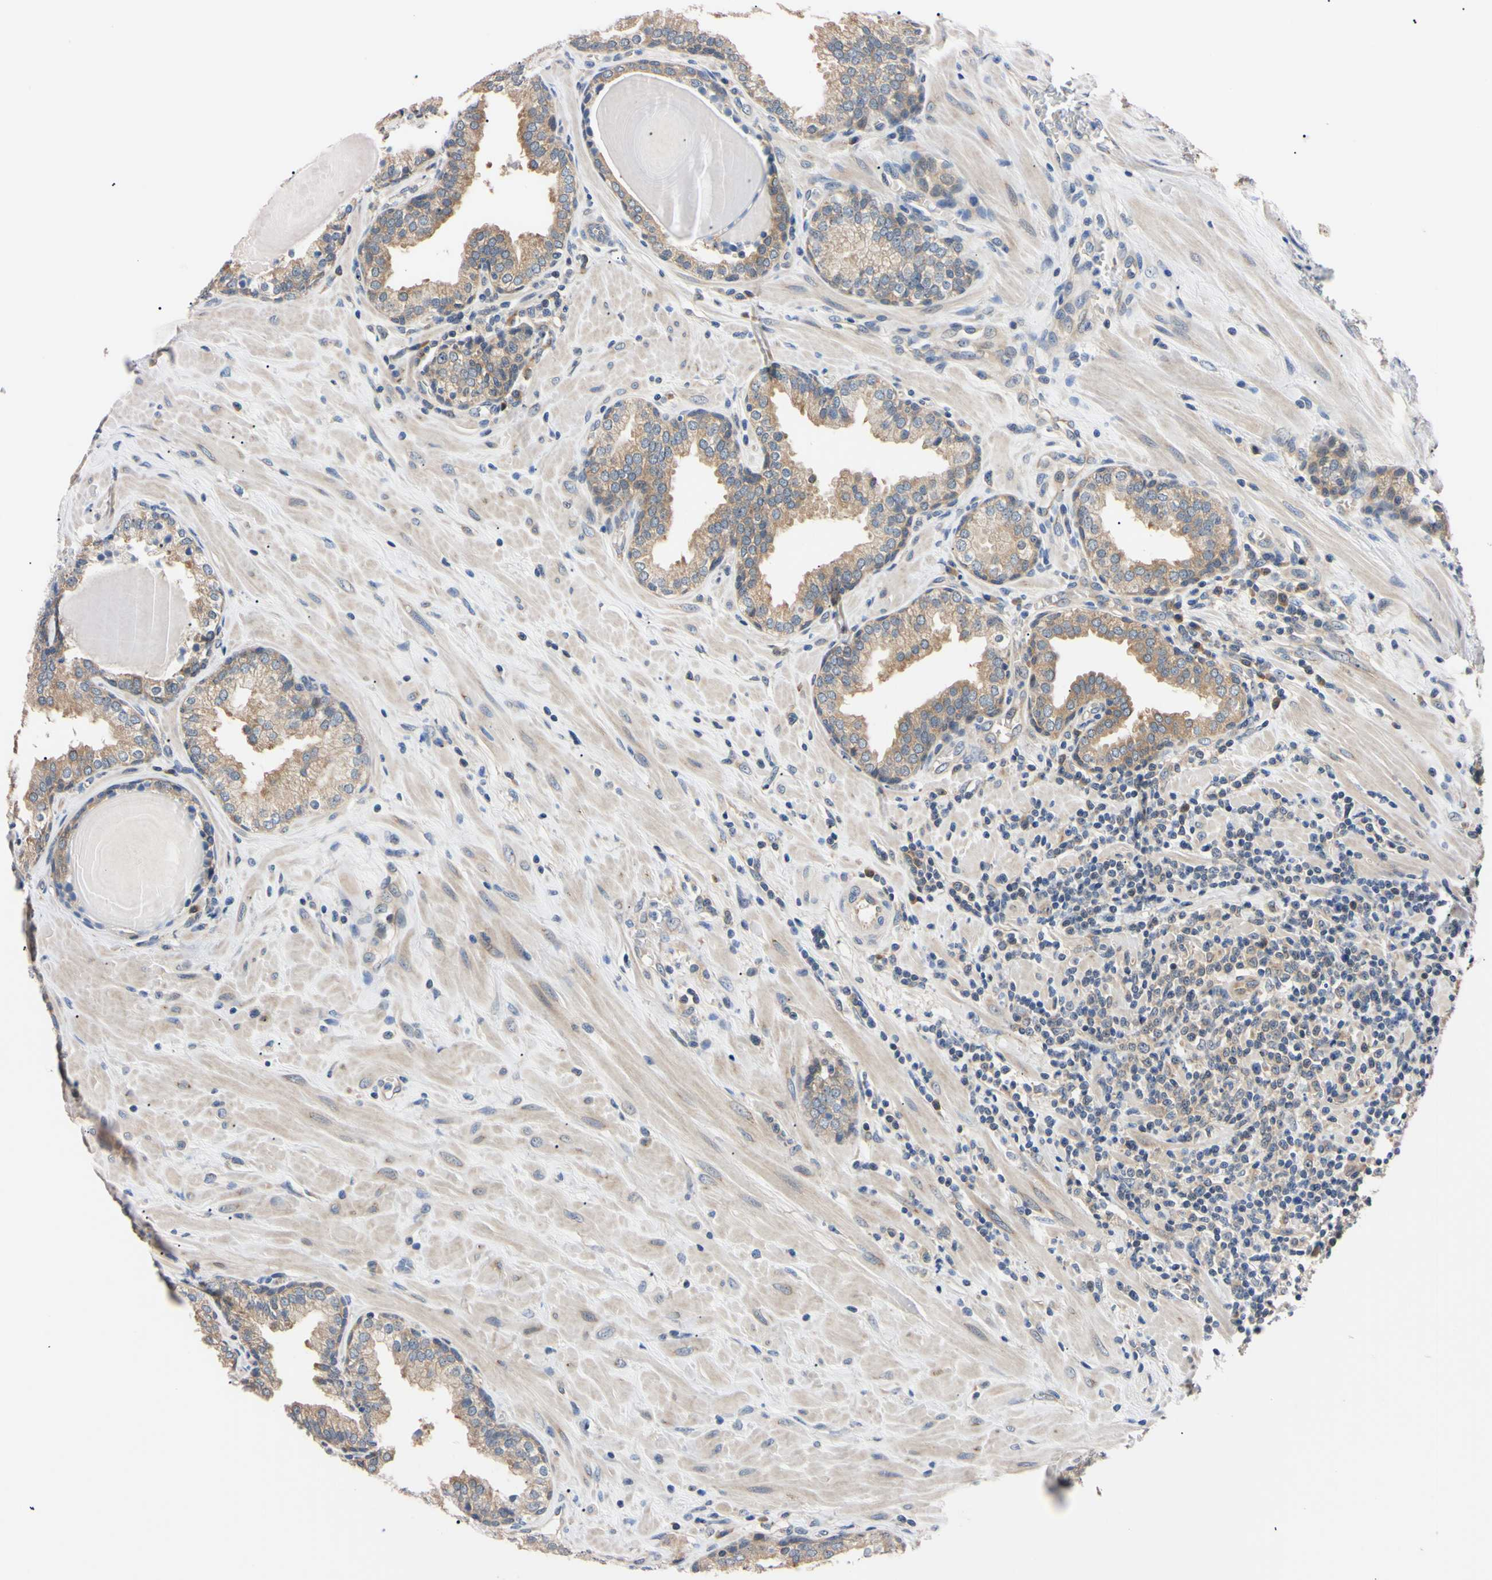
{"staining": {"intensity": "weak", "quantity": "25%-75%", "location": "cytoplasmic/membranous"}, "tissue": "prostate", "cell_type": "Glandular cells", "image_type": "normal", "snomed": [{"axis": "morphology", "description": "Normal tissue, NOS"}, {"axis": "topography", "description": "Prostate"}], "caption": "Unremarkable prostate displays weak cytoplasmic/membranous staining in about 25%-75% of glandular cells.", "gene": "RARS1", "patient": {"sex": "male", "age": 51}}